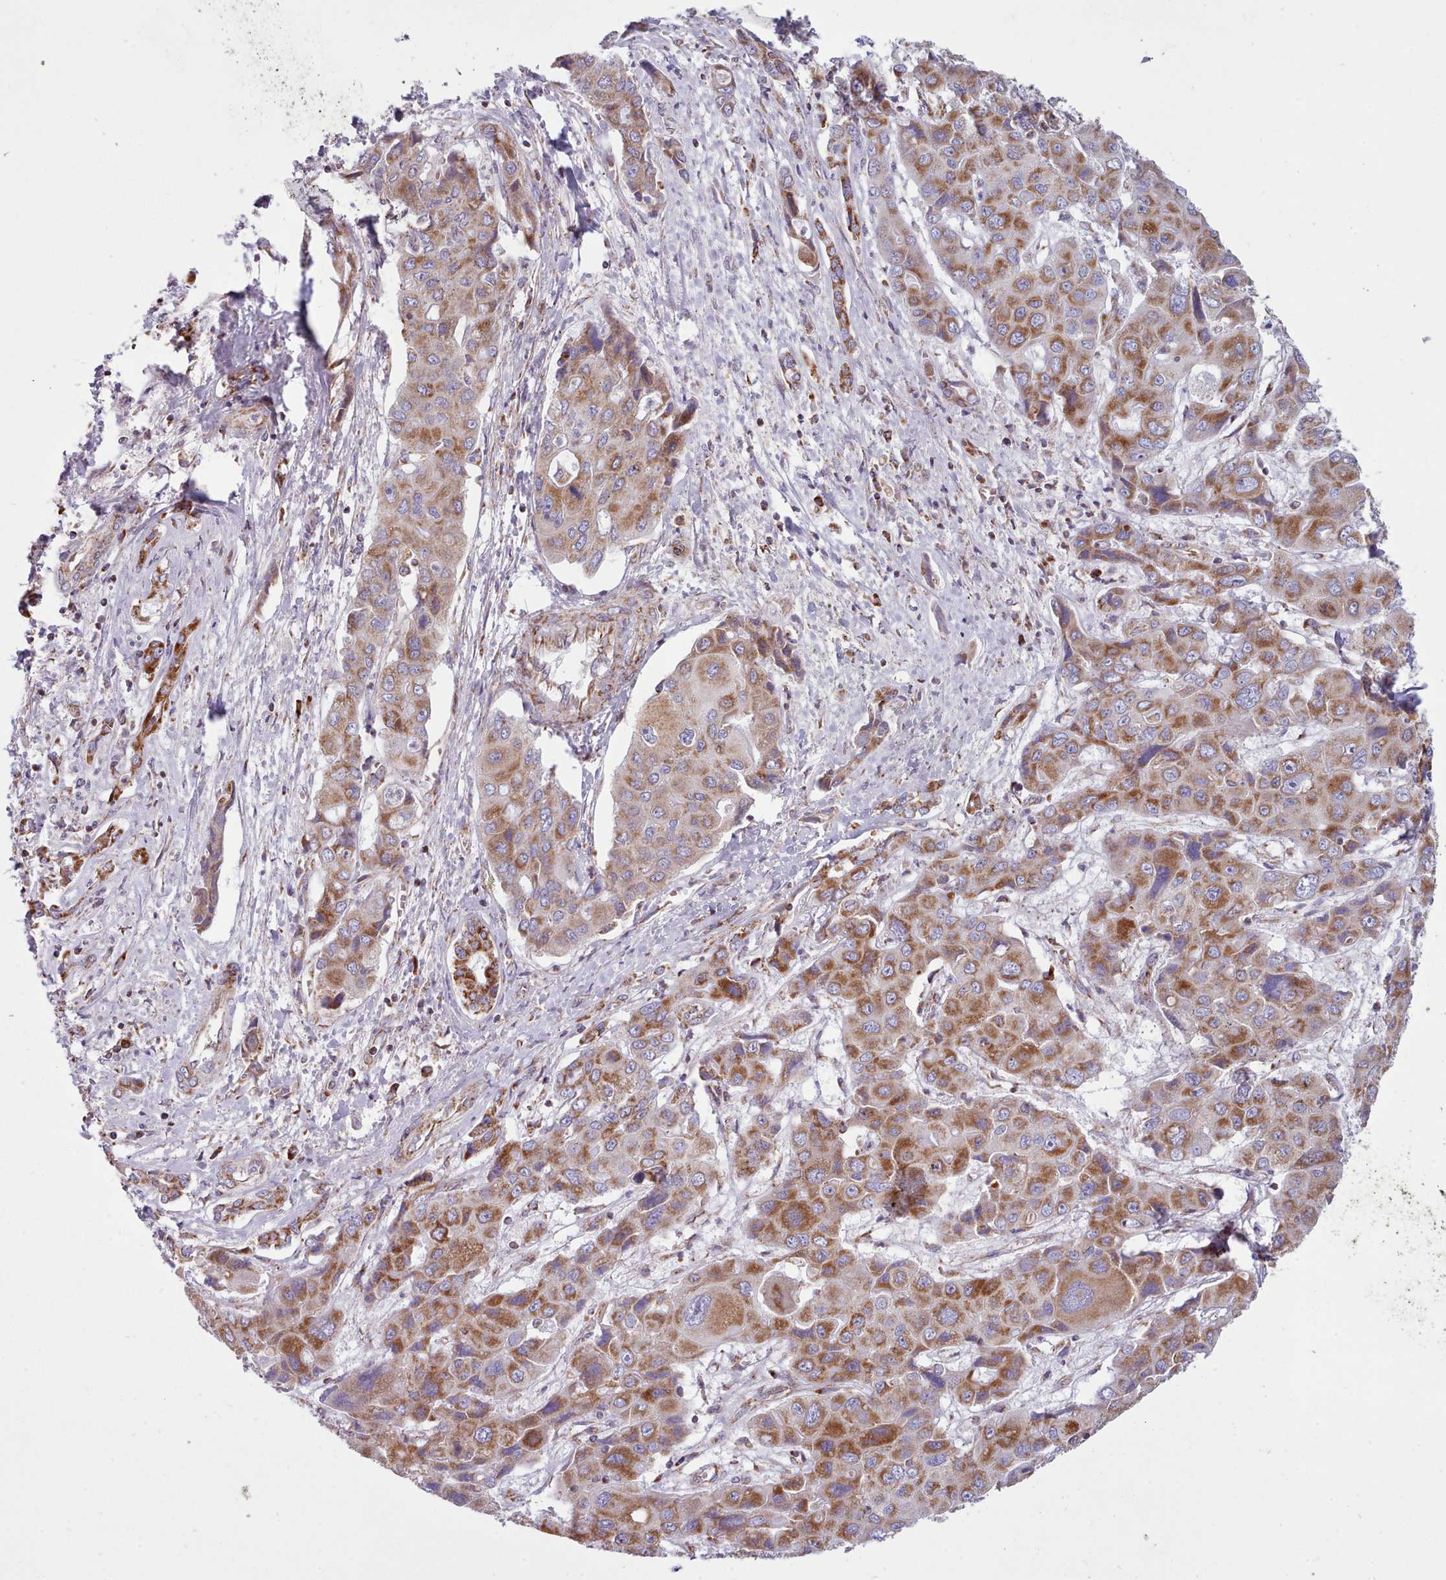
{"staining": {"intensity": "strong", "quantity": ">75%", "location": "cytoplasmic/membranous"}, "tissue": "liver cancer", "cell_type": "Tumor cells", "image_type": "cancer", "snomed": [{"axis": "morphology", "description": "Cholangiocarcinoma"}, {"axis": "topography", "description": "Liver"}], "caption": "Immunohistochemical staining of human liver cancer shows high levels of strong cytoplasmic/membranous protein positivity in approximately >75% of tumor cells. (DAB = brown stain, brightfield microscopy at high magnification).", "gene": "SRP54", "patient": {"sex": "male", "age": 67}}